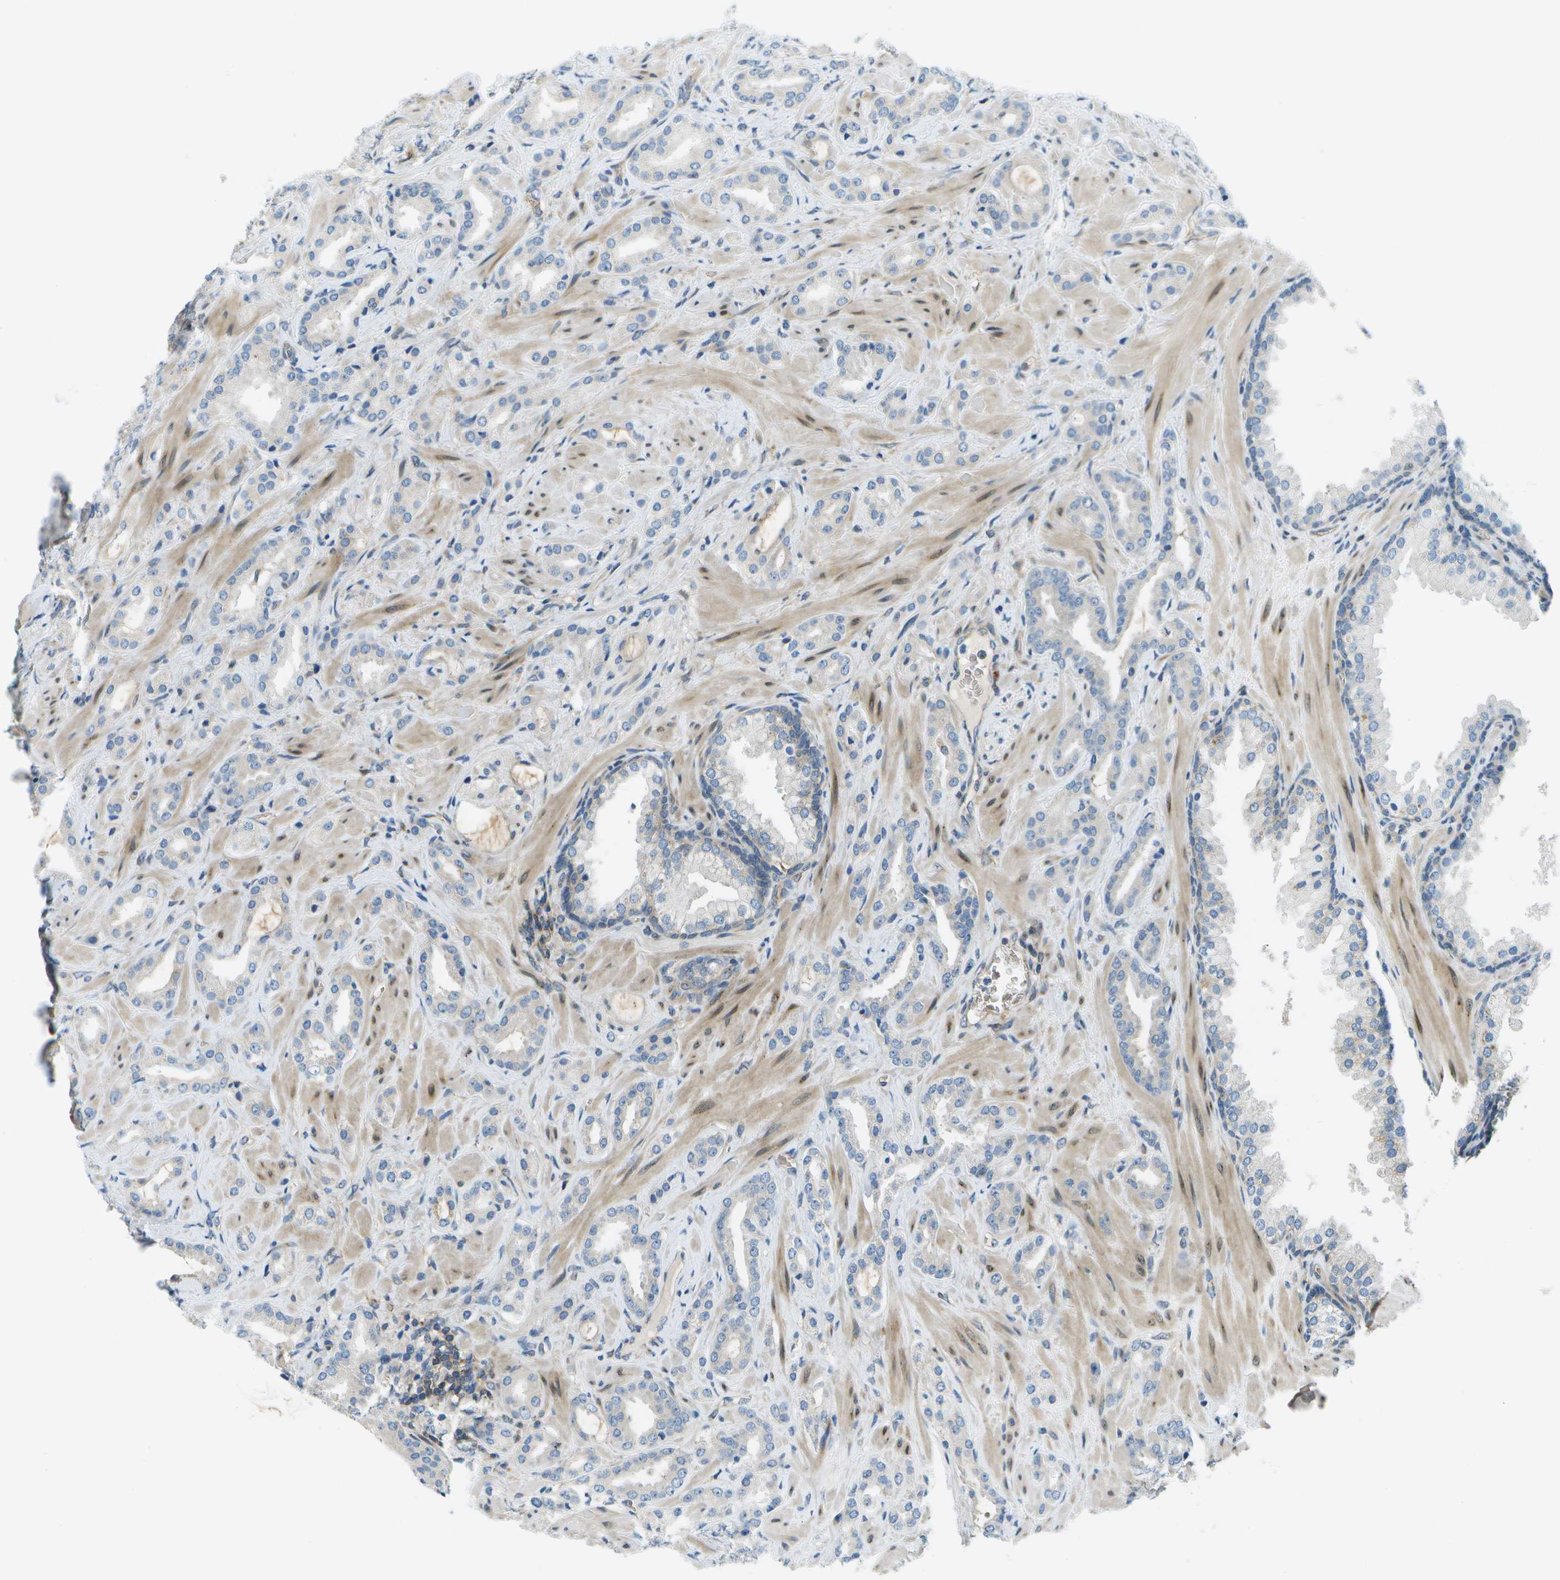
{"staining": {"intensity": "negative", "quantity": "none", "location": "none"}, "tissue": "prostate cancer", "cell_type": "Tumor cells", "image_type": "cancer", "snomed": [{"axis": "morphology", "description": "Adenocarcinoma, High grade"}, {"axis": "topography", "description": "Prostate"}], "caption": "Immunohistochemistry photomicrograph of human prostate high-grade adenocarcinoma stained for a protein (brown), which demonstrates no expression in tumor cells.", "gene": "CTIF", "patient": {"sex": "male", "age": 64}}